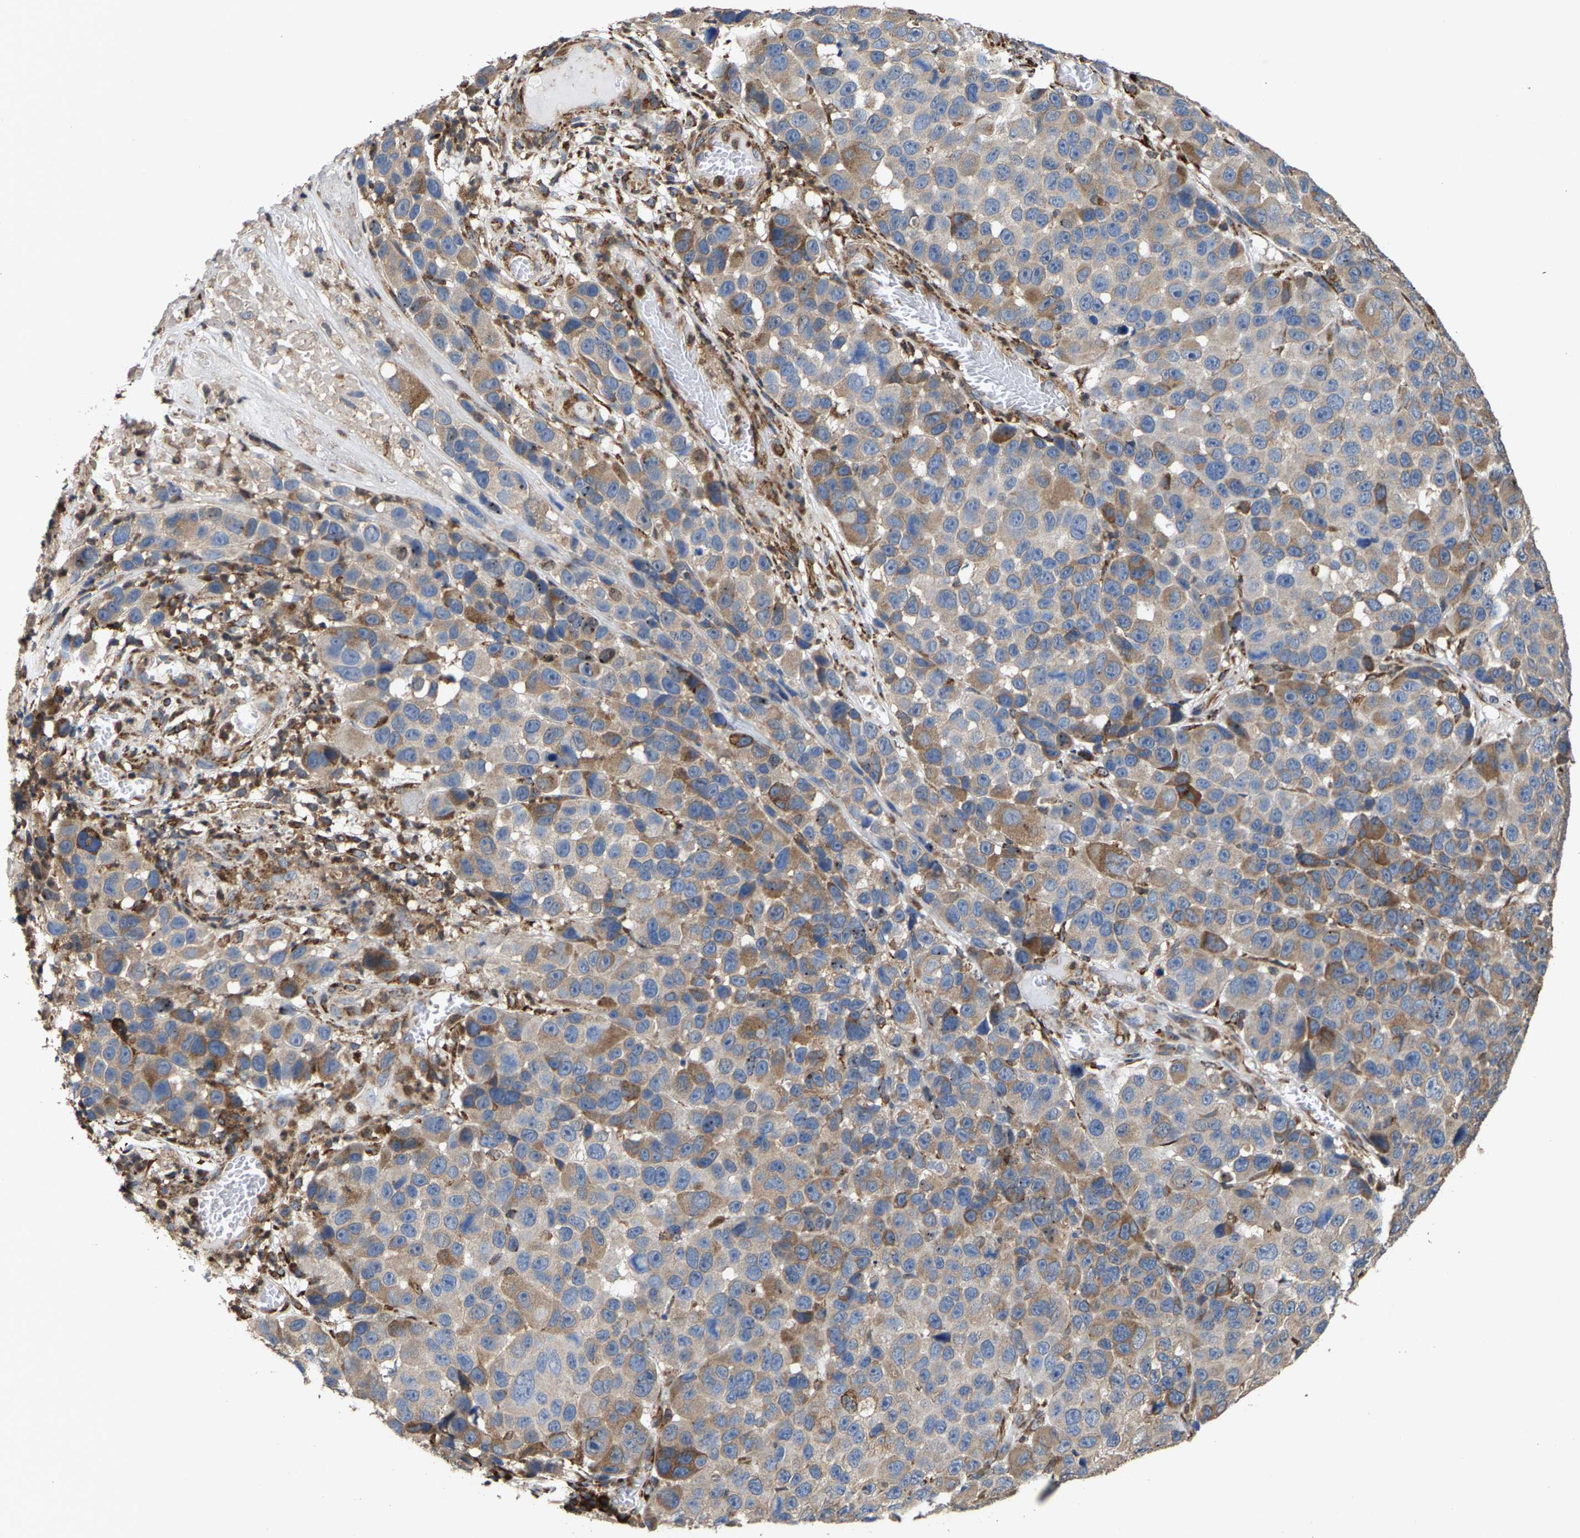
{"staining": {"intensity": "moderate", "quantity": "25%-75%", "location": "cytoplasmic/membranous"}, "tissue": "melanoma", "cell_type": "Tumor cells", "image_type": "cancer", "snomed": [{"axis": "morphology", "description": "Malignant melanoma, NOS"}, {"axis": "topography", "description": "Skin"}], "caption": "Immunohistochemistry (IHC) staining of melanoma, which exhibits medium levels of moderate cytoplasmic/membranous expression in approximately 25%-75% of tumor cells indicating moderate cytoplasmic/membranous protein staining. The staining was performed using DAB (3,3'-diaminobenzidine) (brown) for protein detection and nuclei were counterstained in hematoxylin (blue).", "gene": "FGD3", "patient": {"sex": "male", "age": 53}}